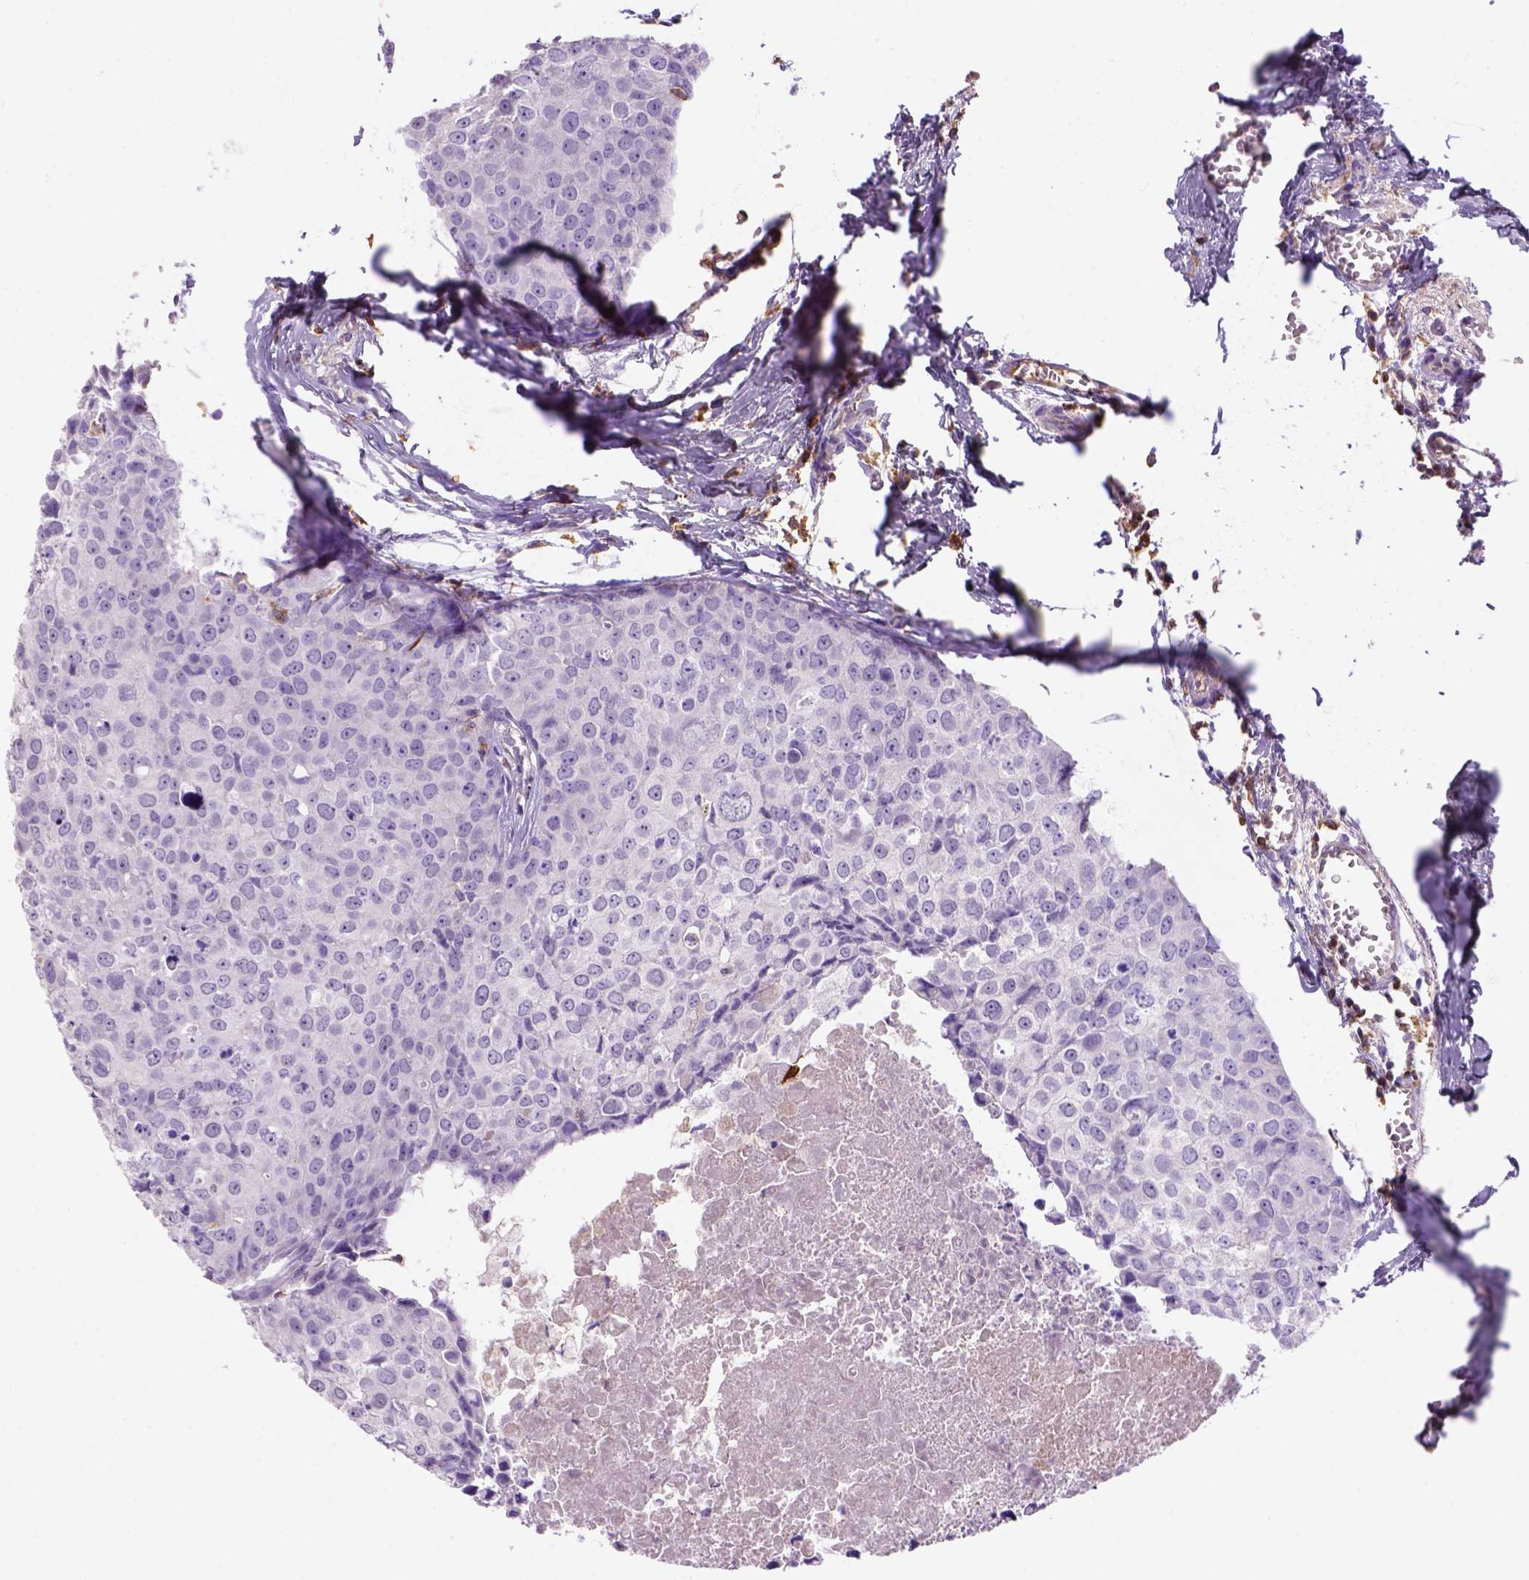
{"staining": {"intensity": "negative", "quantity": "none", "location": "none"}, "tissue": "breast cancer", "cell_type": "Tumor cells", "image_type": "cancer", "snomed": [{"axis": "morphology", "description": "Duct carcinoma"}, {"axis": "topography", "description": "Breast"}], "caption": "Immunohistochemistry (IHC) of breast cancer (invasive ductal carcinoma) exhibits no staining in tumor cells. (DAB (3,3'-diaminobenzidine) immunohistochemistry visualized using brightfield microscopy, high magnification).", "gene": "INPP5D", "patient": {"sex": "female", "age": 38}}